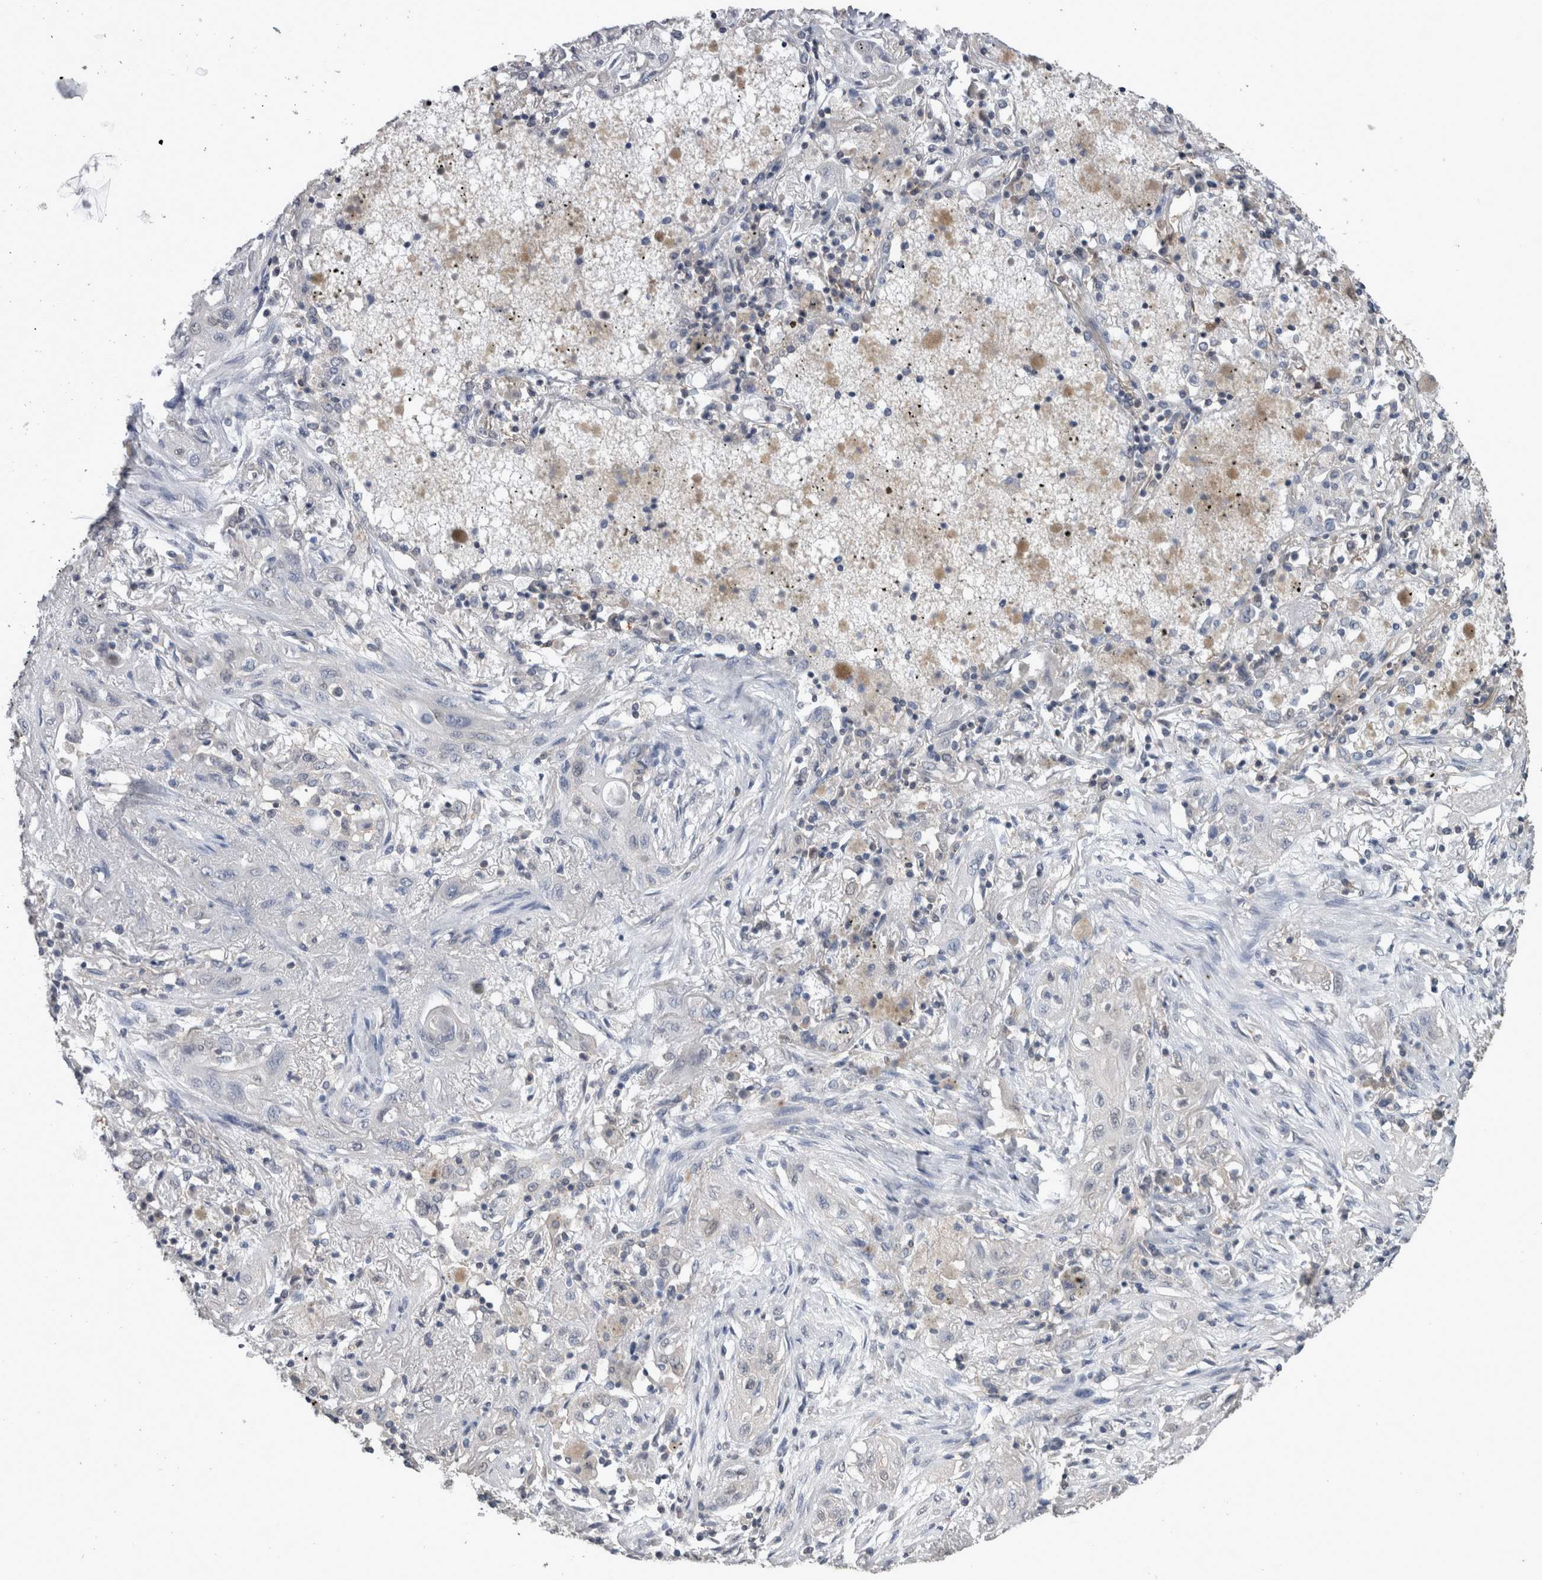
{"staining": {"intensity": "negative", "quantity": "none", "location": "none"}, "tissue": "lung cancer", "cell_type": "Tumor cells", "image_type": "cancer", "snomed": [{"axis": "morphology", "description": "Squamous cell carcinoma, NOS"}, {"axis": "topography", "description": "Lung"}], "caption": "The image exhibits no significant staining in tumor cells of squamous cell carcinoma (lung).", "gene": "DDX6", "patient": {"sex": "female", "age": 47}}